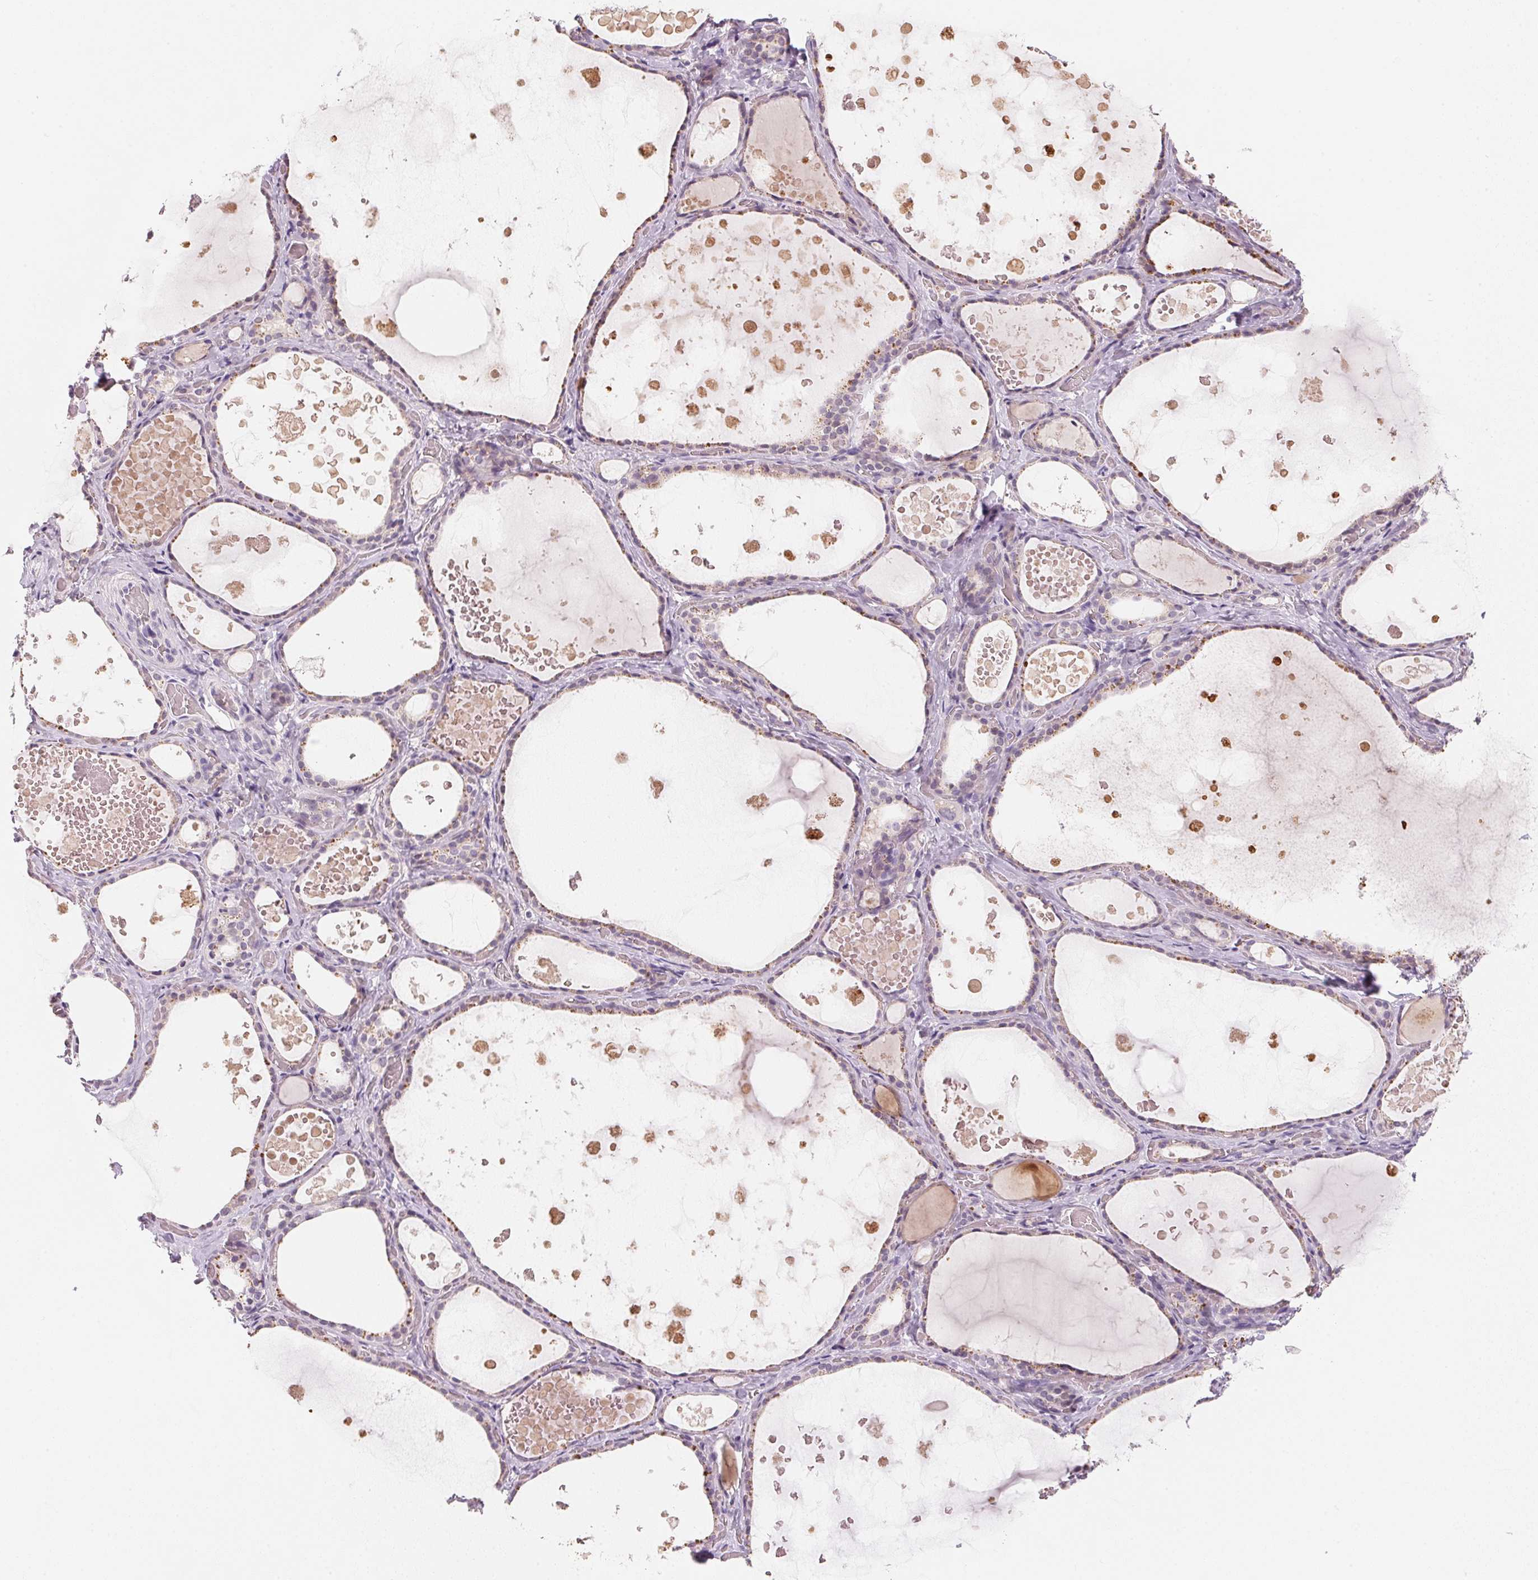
{"staining": {"intensity": "weak", "quantity": "25%-75%", "location": "cytoplasmic/membranous"}, "tissue": "thyroid gland", "cell_type": "Glandular cells", "image_type": "normal", "snomed": [{"axis": "morphology", "description": "Normal tissue, NOS"}, {"axis": "topography", "description": "Thyroid gland"}], "caption": "Protein expression analysis of benign human thyroid gland reveals weak cytoplasmic/membranous positivity in about 25%-75% of glandular cells. The staining was performed using DAB (3,3'-diaminobenzidine), with brown indicating positive protein expression. Nuclei are stained blue with hematoxylin.", "gene": "MCOLN3", "patient": {"sex": "female", "age": 56}}